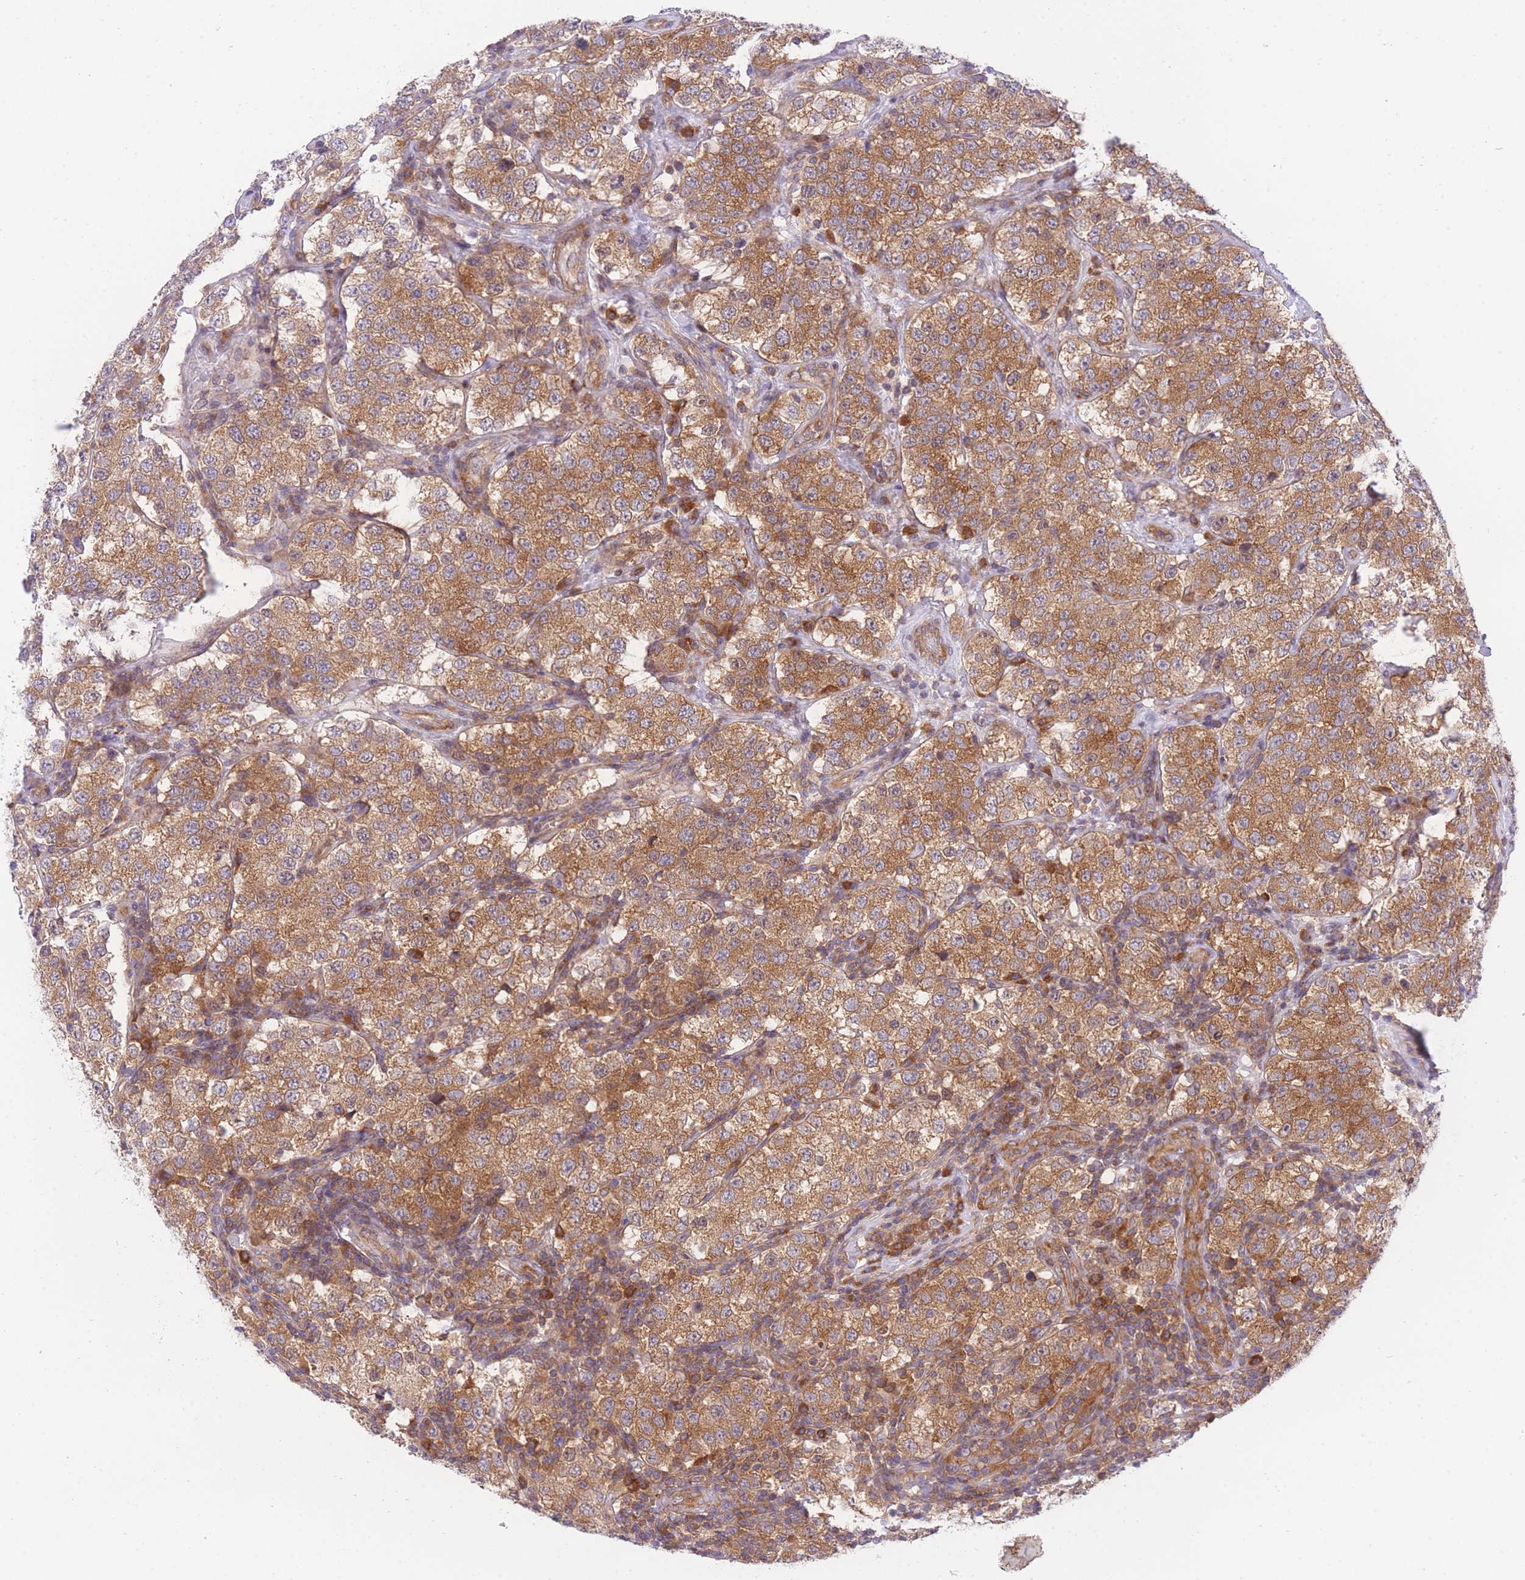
{"staining": {"intensity": "moderate", "quantity": ">75%", "location": "cytoplasmic/membranous"}, "tissue": "testis cancer", "cell_type": "Tumor cells", "image_type": "cancer", "snomed": [{"axis": "morphology", "description": "Seminoma, NOS"}, {"axis": "topography", "description": "Testis"}], "caption": "Immunohistochemical staining of testis seminoma shows medium levels of moderate cytoplasmic/membranous staining in about >75% of tumor cells. The protein of interest is shown in brown color, while the nuclei are stained blue.", "gene": "EIF2B2", "patient": {"sex": "male", "age": 34}}